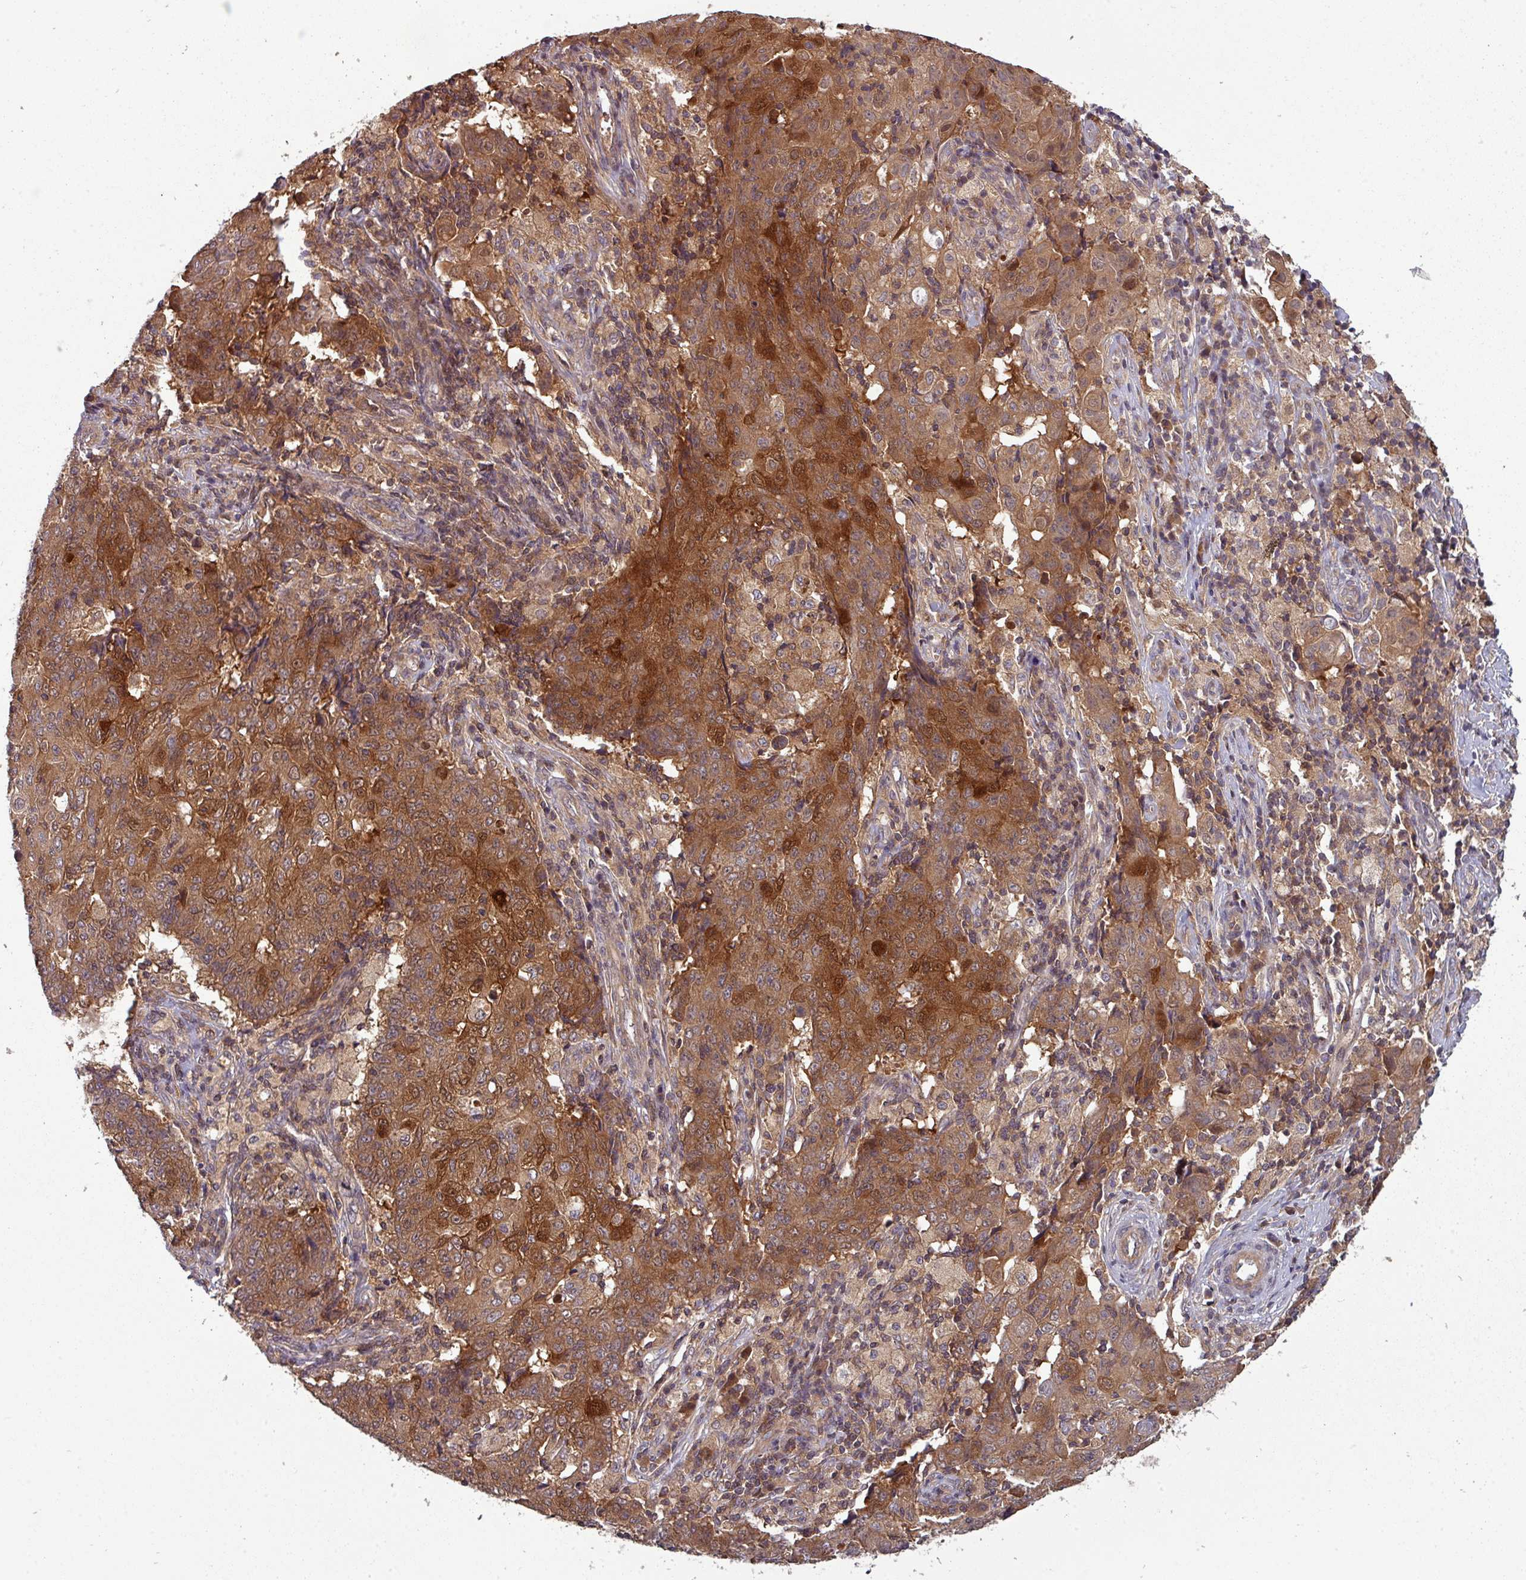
{"staining": {"intensity": "strong", "quantity": ">75%", "location": "cytoplasmic/membranous,nuclear"}, "tissue": "ovarian cancer", "cell_type": "Tumor cells", "image_type": "cancer", "snomed": [{"axis": "morphology", "description": "Carcinoma, endometroid"}, {"axis": "topography", "description": "Ovary"}], "caption": "Tumor cells reveal high levels of strong cytoplasmic/membranous and nuclear positivity in about >75% of cells in human ovarian endometroid carcinoma.", "gene": "GSKIP", "patient": {"sex": "female", "age": 42}}